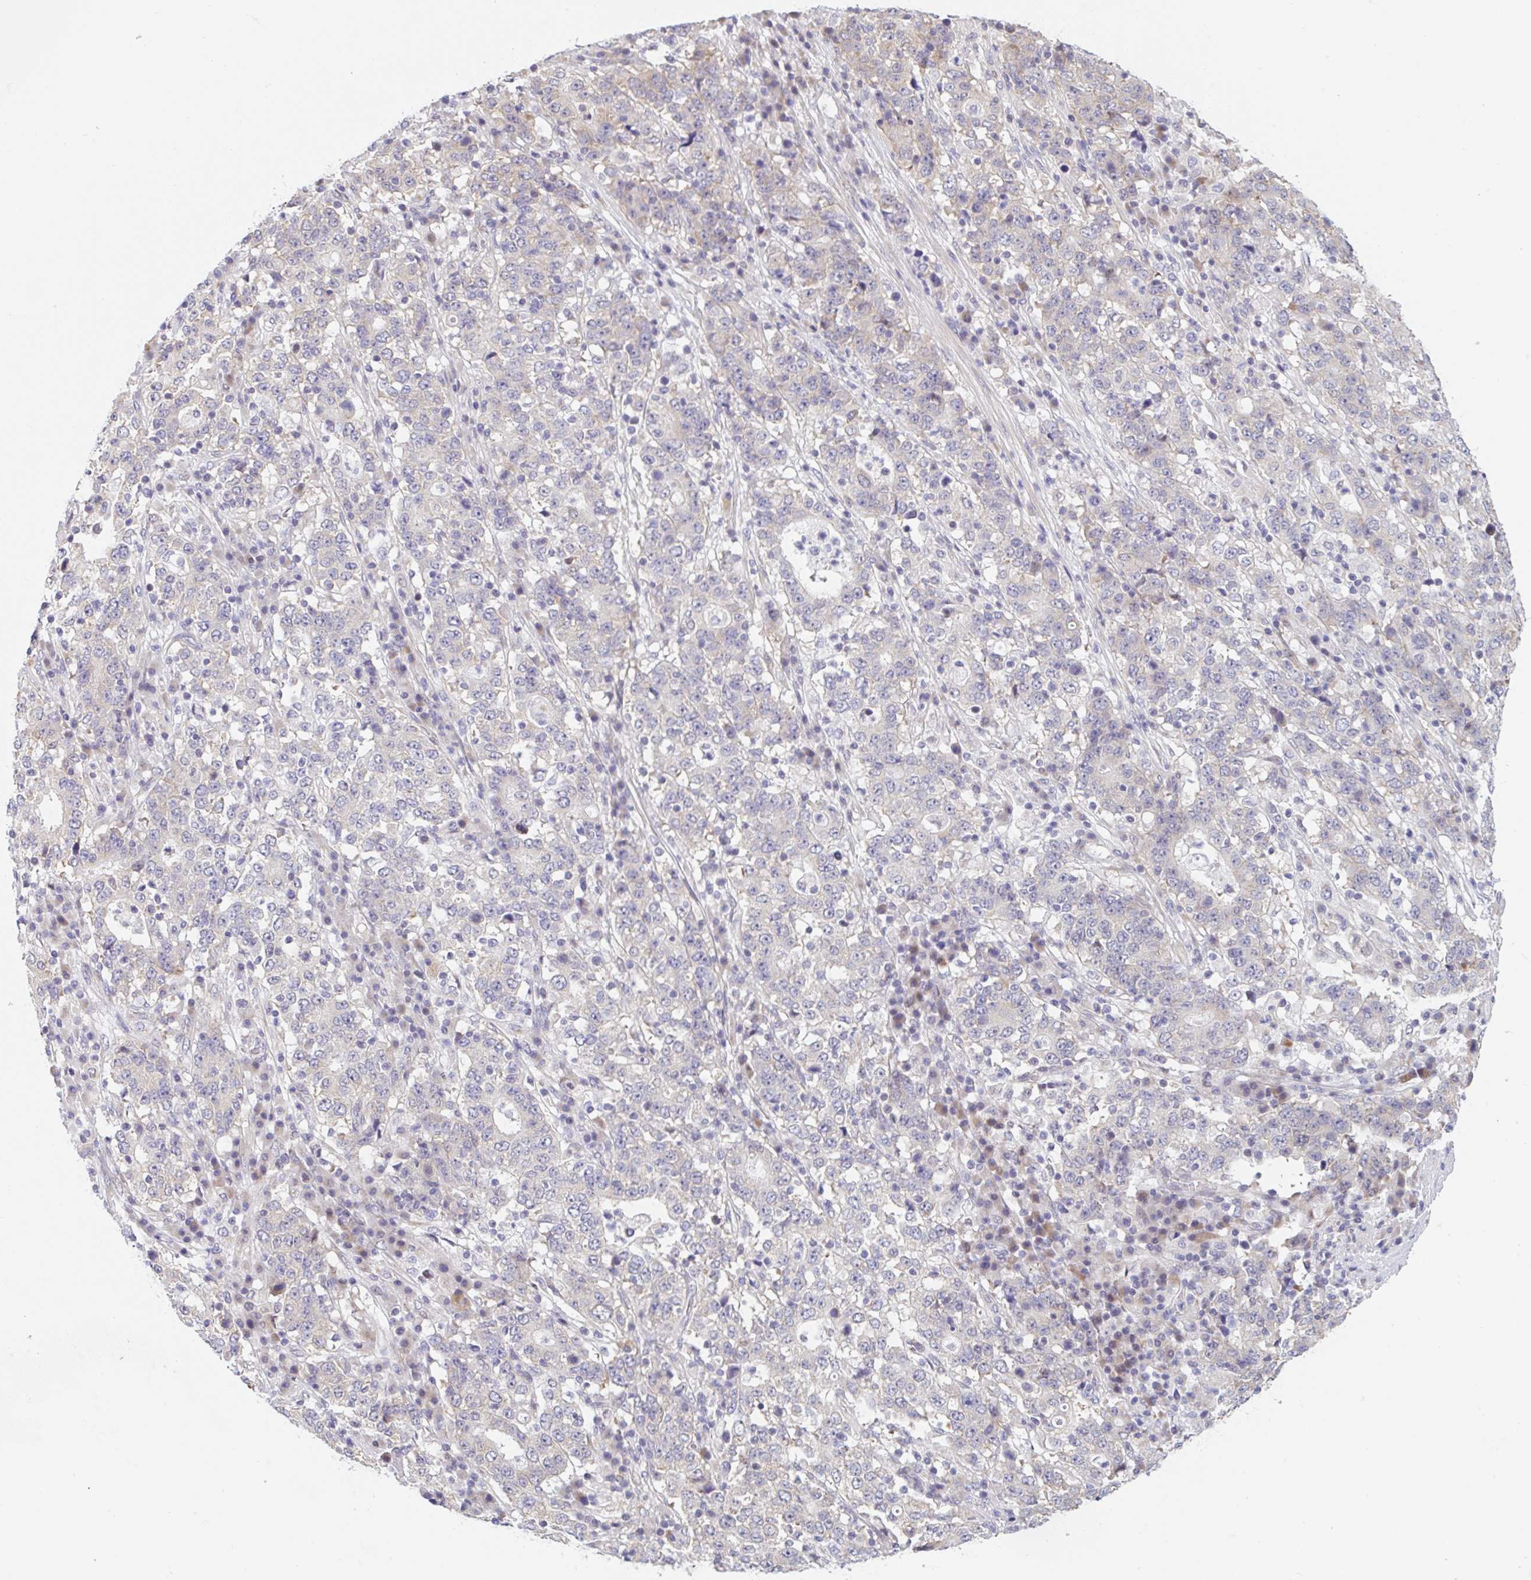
{"staining": {"intensity": "negative", "quantity": "none", "location": "none"}, "tissue": "stomach cancer", "cell_type": "Tumor cells", "image_type": "cancer", "snomed": [{"axis": "morphology", "description": "Adenocarcinoma, NOS"}, {"axis": "topography", "description": "Stomach"}], "caption": "This is an IHC photomicrograph of stomach cancer (adenocarcinoma). There is no positivity in tumor cells.", "gene": "TBPL2", "patient": {"sex": "male", "age": 59}}